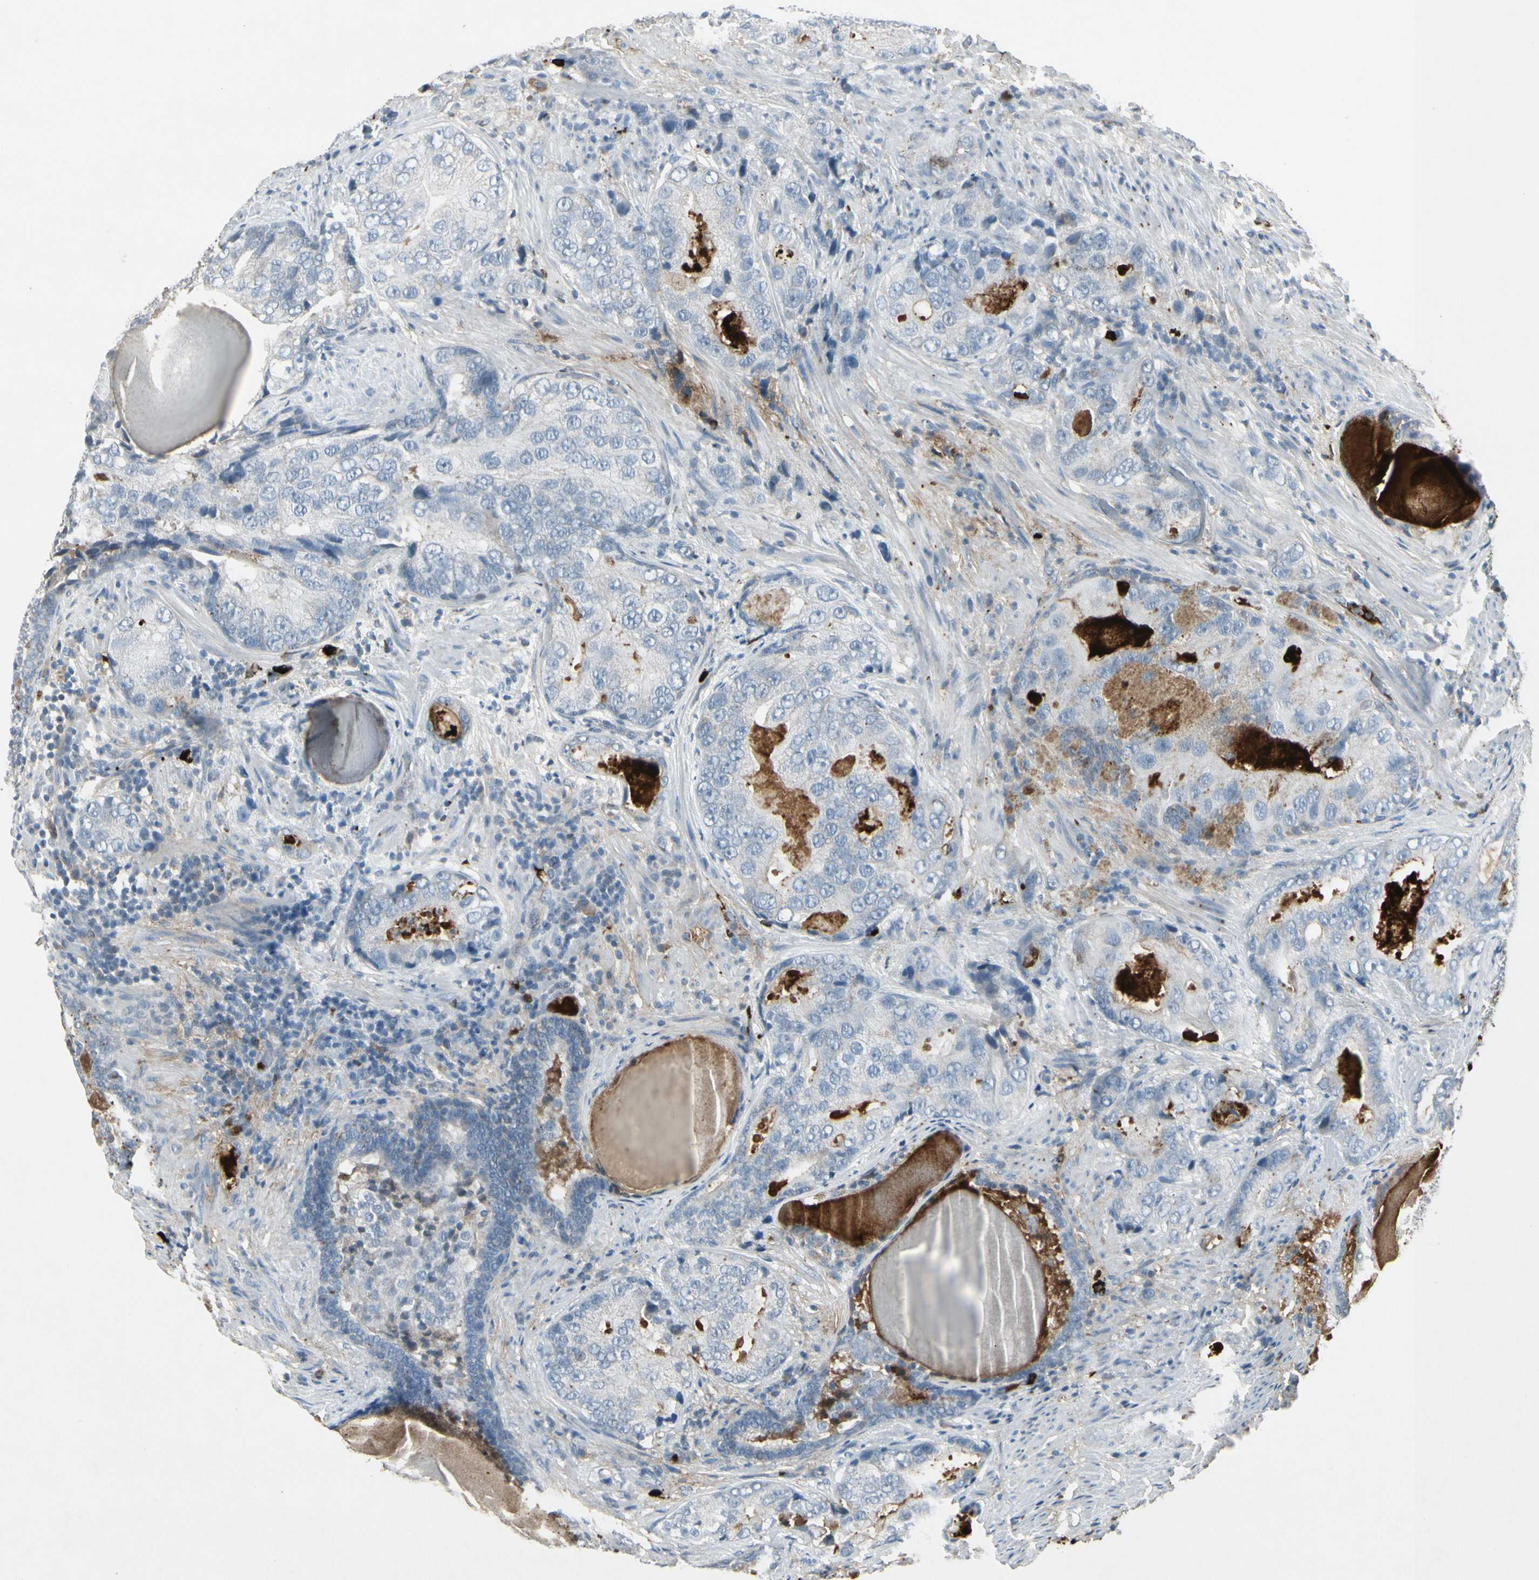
{"staining": {"intensity": "moderate", "quantity": "<25%", "location": "cytoplasmic/membranous"}, "tissue": "prostate cancer", "cell_type": "Tumor cells", "image_type": "cancer", "snomed": [{"axis": "morphology", "description": "Adenocarcinoma, High grade"}, {"axis": "topography", "description": "Prostate"}], "caption": "A brown stain highlights moderate cytoplasmic/membranous expression of a protein in human adenocarcinoma (high-grade) (prostate) tumor cells.", "gene": "IGHM", "patient": {"sex": "male", "age": 66}}